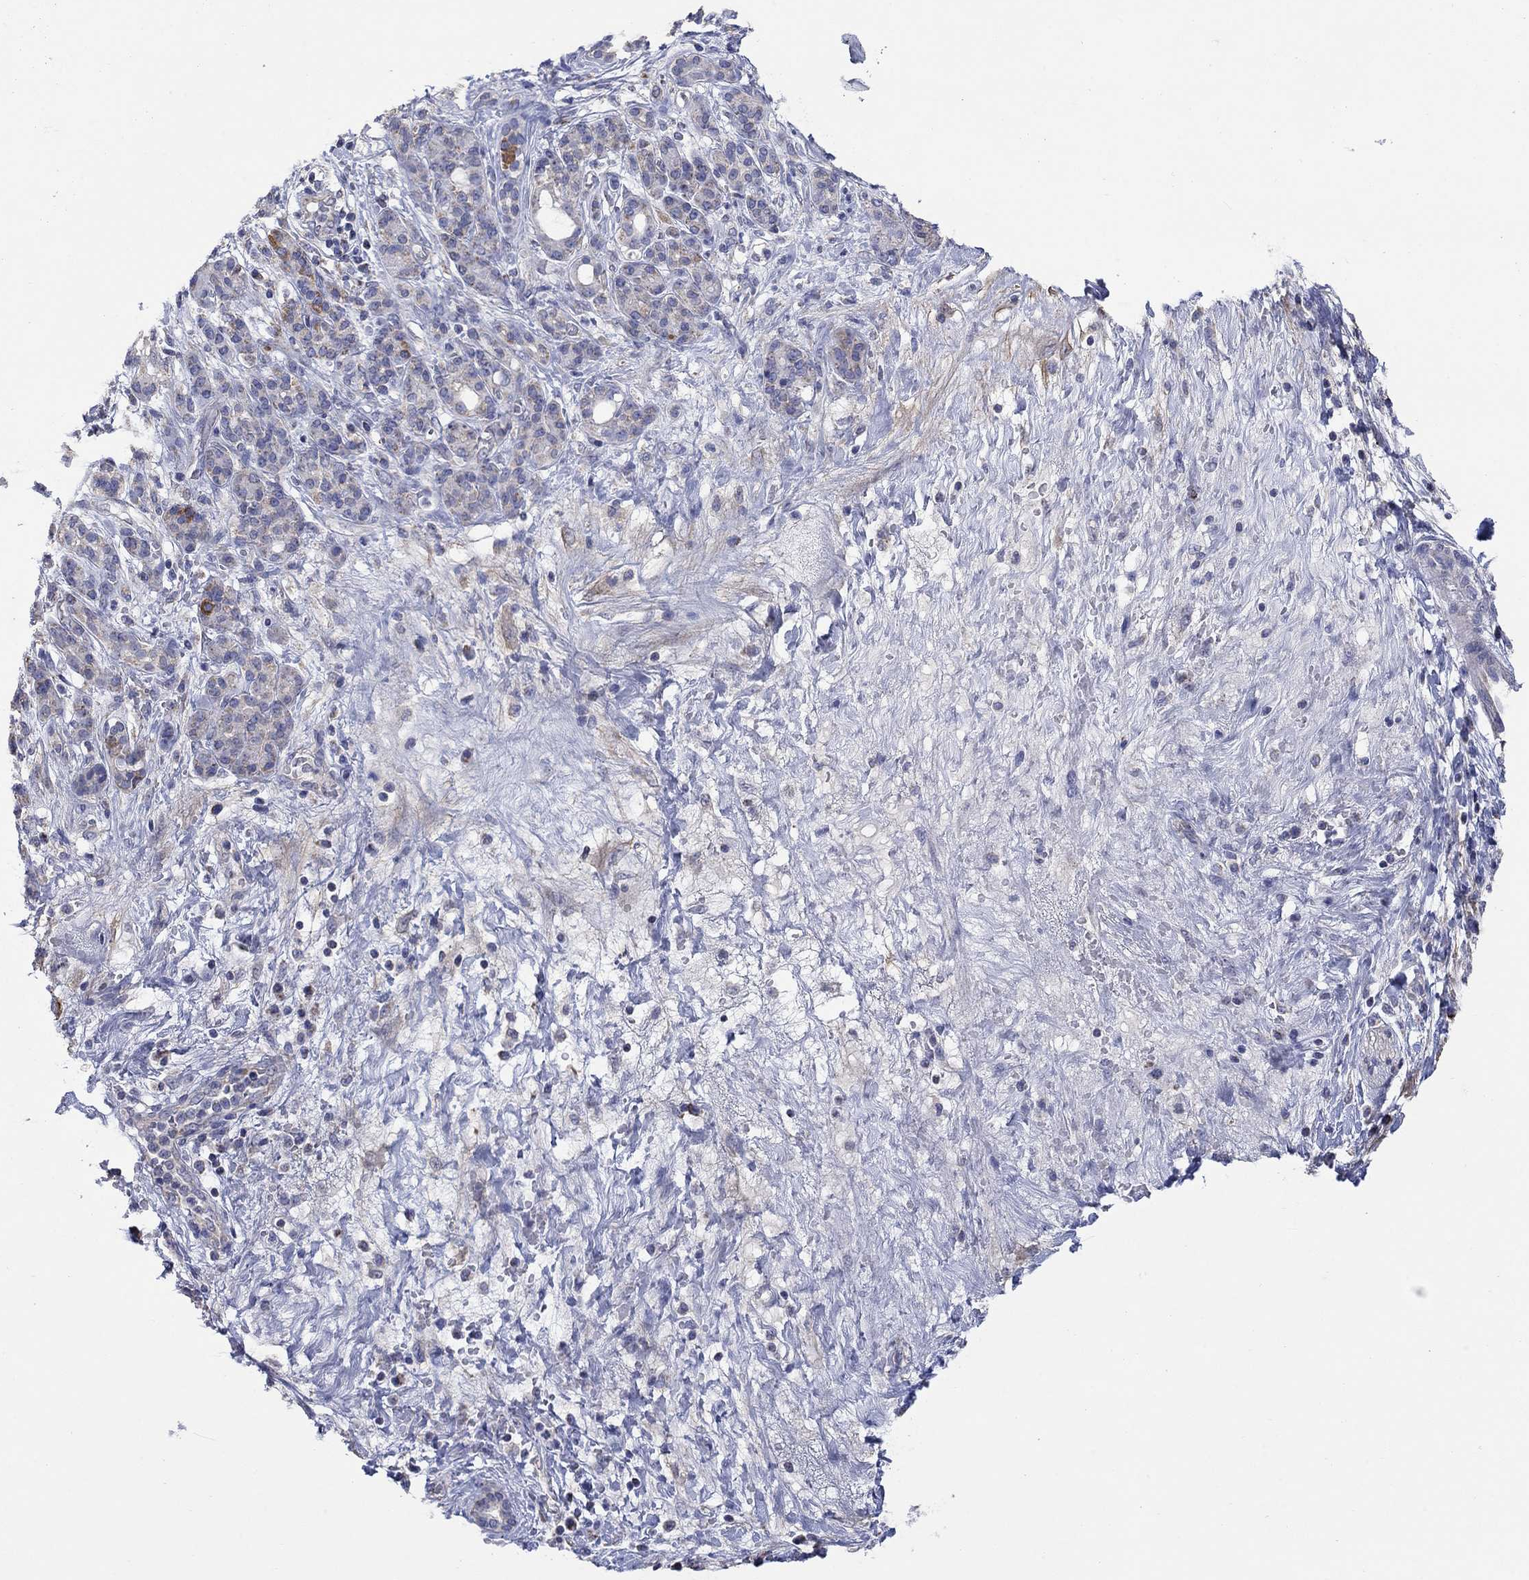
{"staining": {"intensity": "strong", "quantity": "<25%", "location": "cytoplasmic/membranous"}, "tissue": "pancreatic cancer", "cell_type": "Tumor cells", "image_type": "cancer", "snomed": [{"axis": "morphology", "description": "Adenocarcinoma, NOS"}, {"axis": "topography", "description": "Pancreas"}], "caption": "Pancreatic adenocarcinoma stained with a brown dye displays strong cytoplasmic/membranous positive positivity in approximately <25% of tumor cells.", "gene": "CLVS1", "patient": {"sex": "male", "age": 44}}